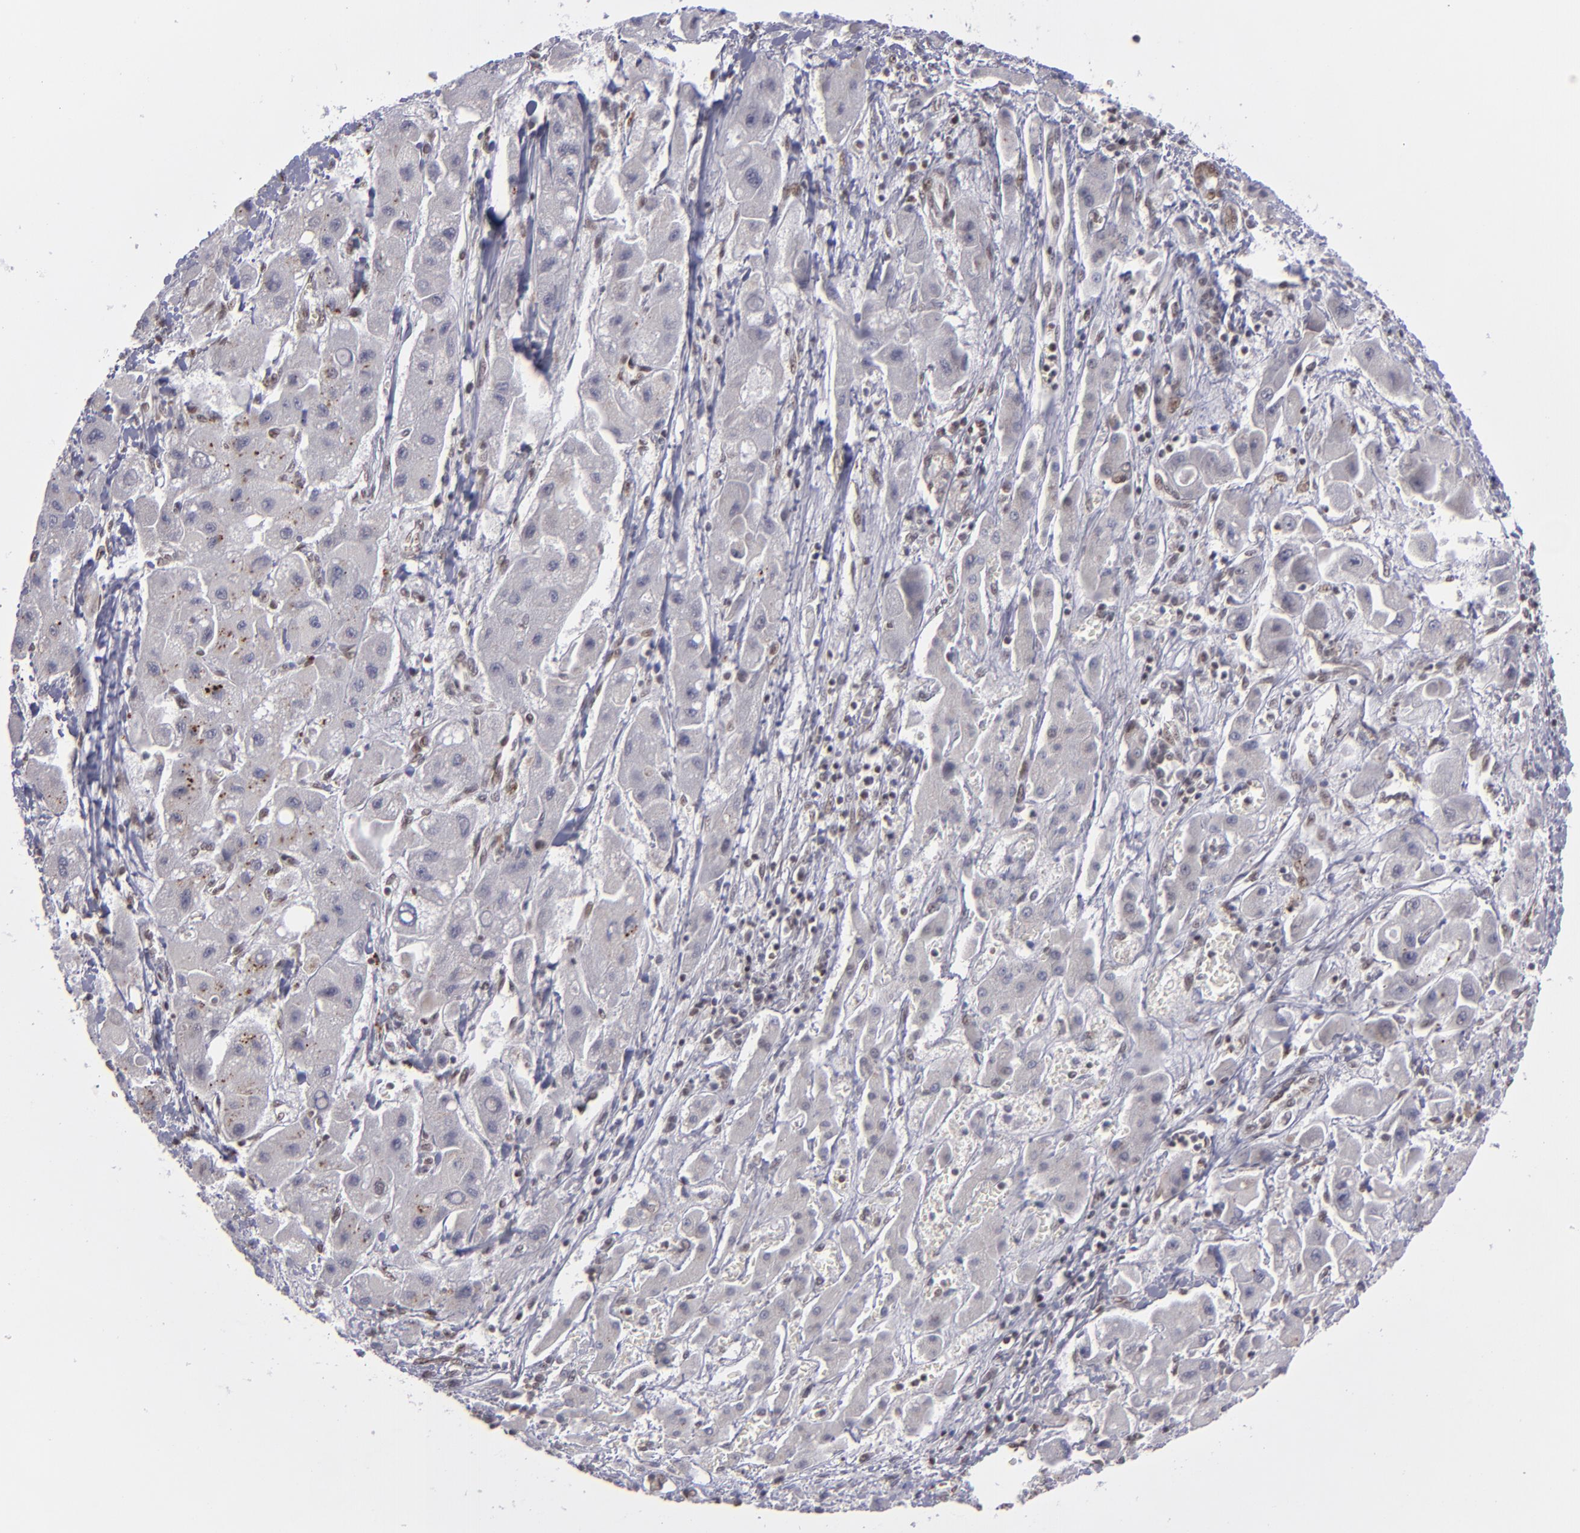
{"staining": {"intensity": "negative", "quantity": "none", "location": "none"}, "tissue": "liver cancer", "cell_type": "Tumor cells", "image_type": "cancer", "snomed": [{"axis": "morphology", "description": "Carcinoma, Hepatocellular, NOS"}, {"axis": "topography", "description": "Liver"}], "caption": "Liver hepatocellular carcinoma was stained to show a protein in brown. There is no significant staining in tumor cells.", "gene": "MLLT3", "patient": {"sex": "male", "age": 24}}